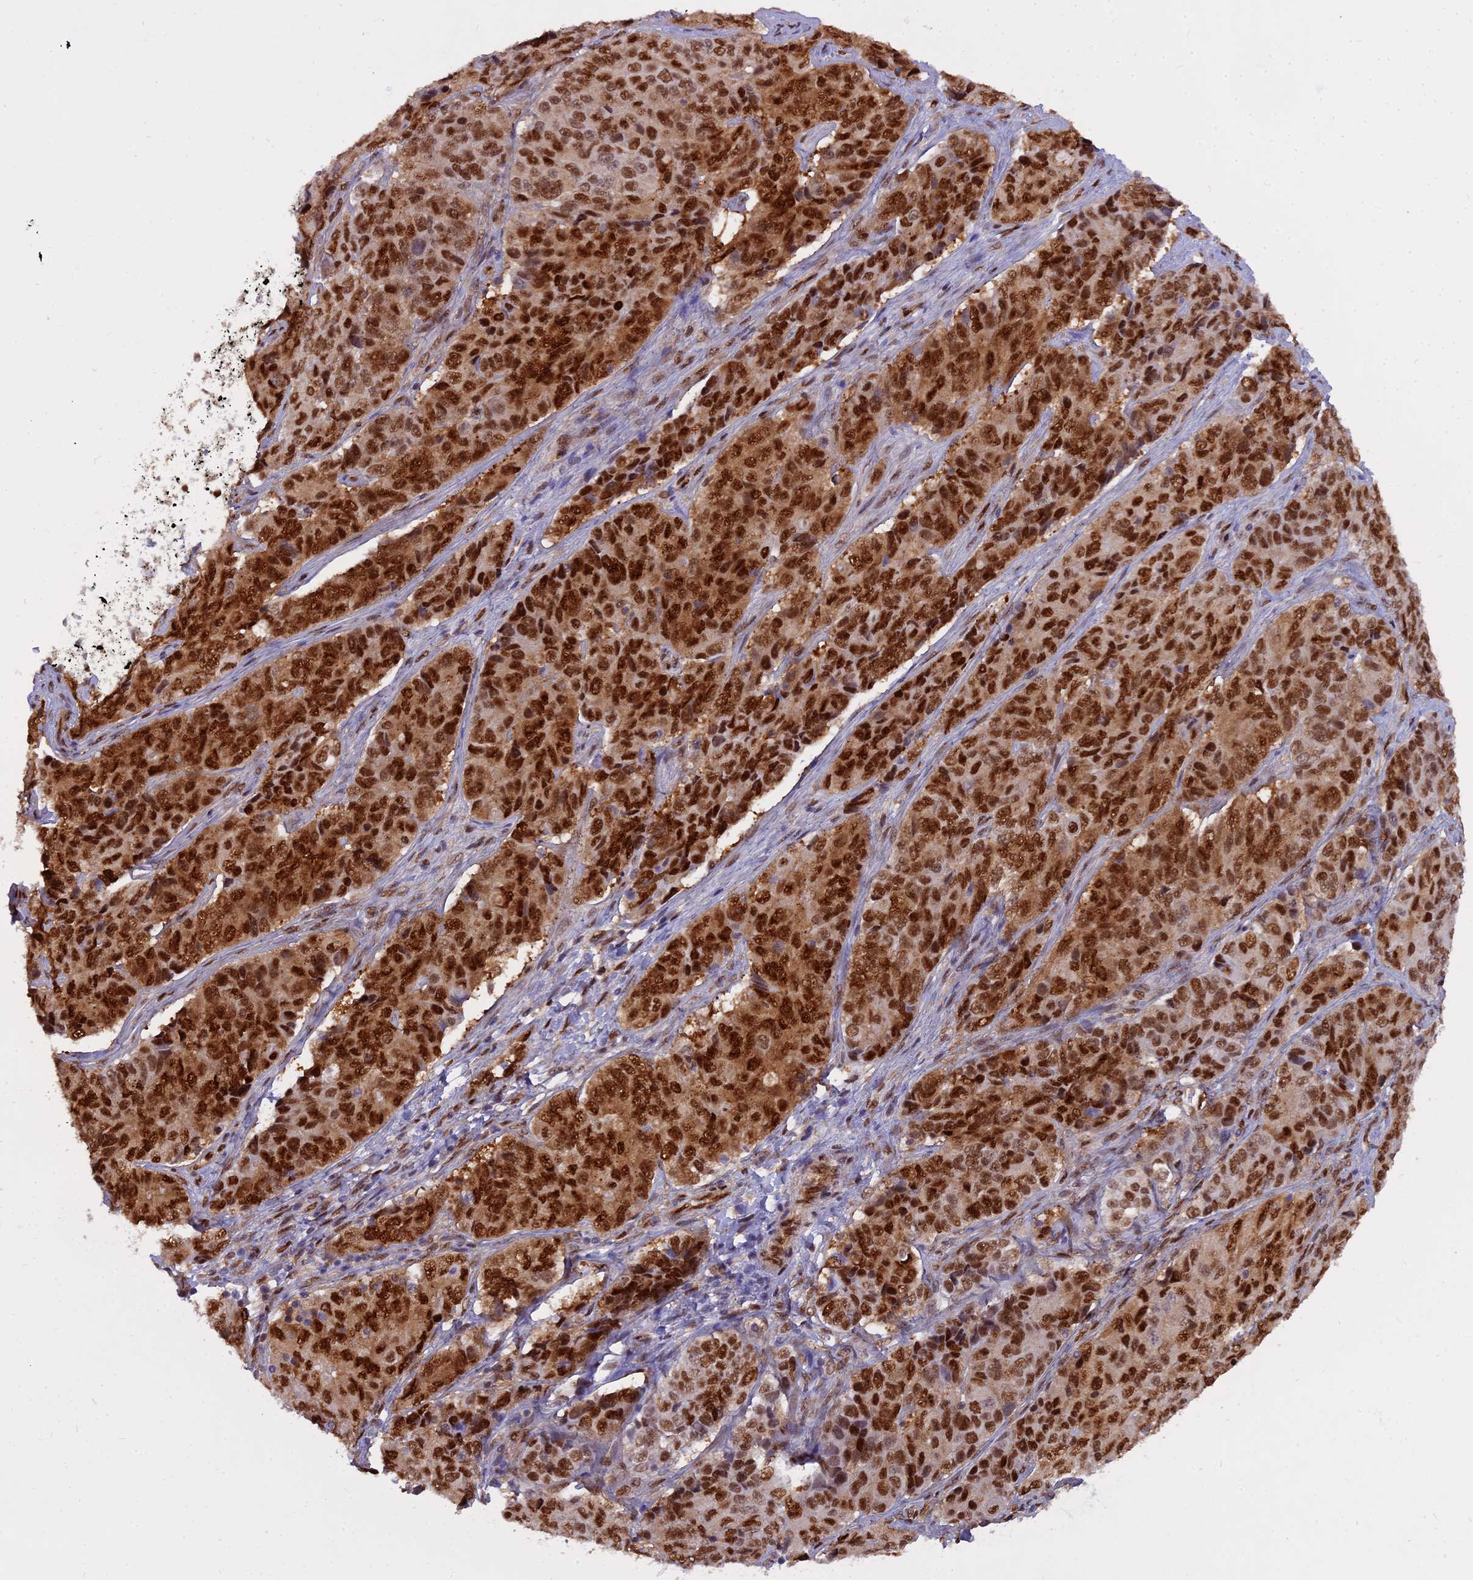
{"staining": {"intensity": "strong", "quantity": ">75%", "location": "nuclear"}, "tissue": "ovarian cancer", "cell_type": "Tumor cells", "image_type": "cancer", "snomed": [{"axis": "morphology", "description": "Carcinoma, endometroid"}, {"axis": "topography", "description": "Ovary"}], "caption": "Strong nuclear staining for a protein is appreciated in approximately >75% of tumor cells of ovarian cancer using immunohistochemistry.", "gene": "NPEPL1", "patient": {"sex": "female", "age": 51}}